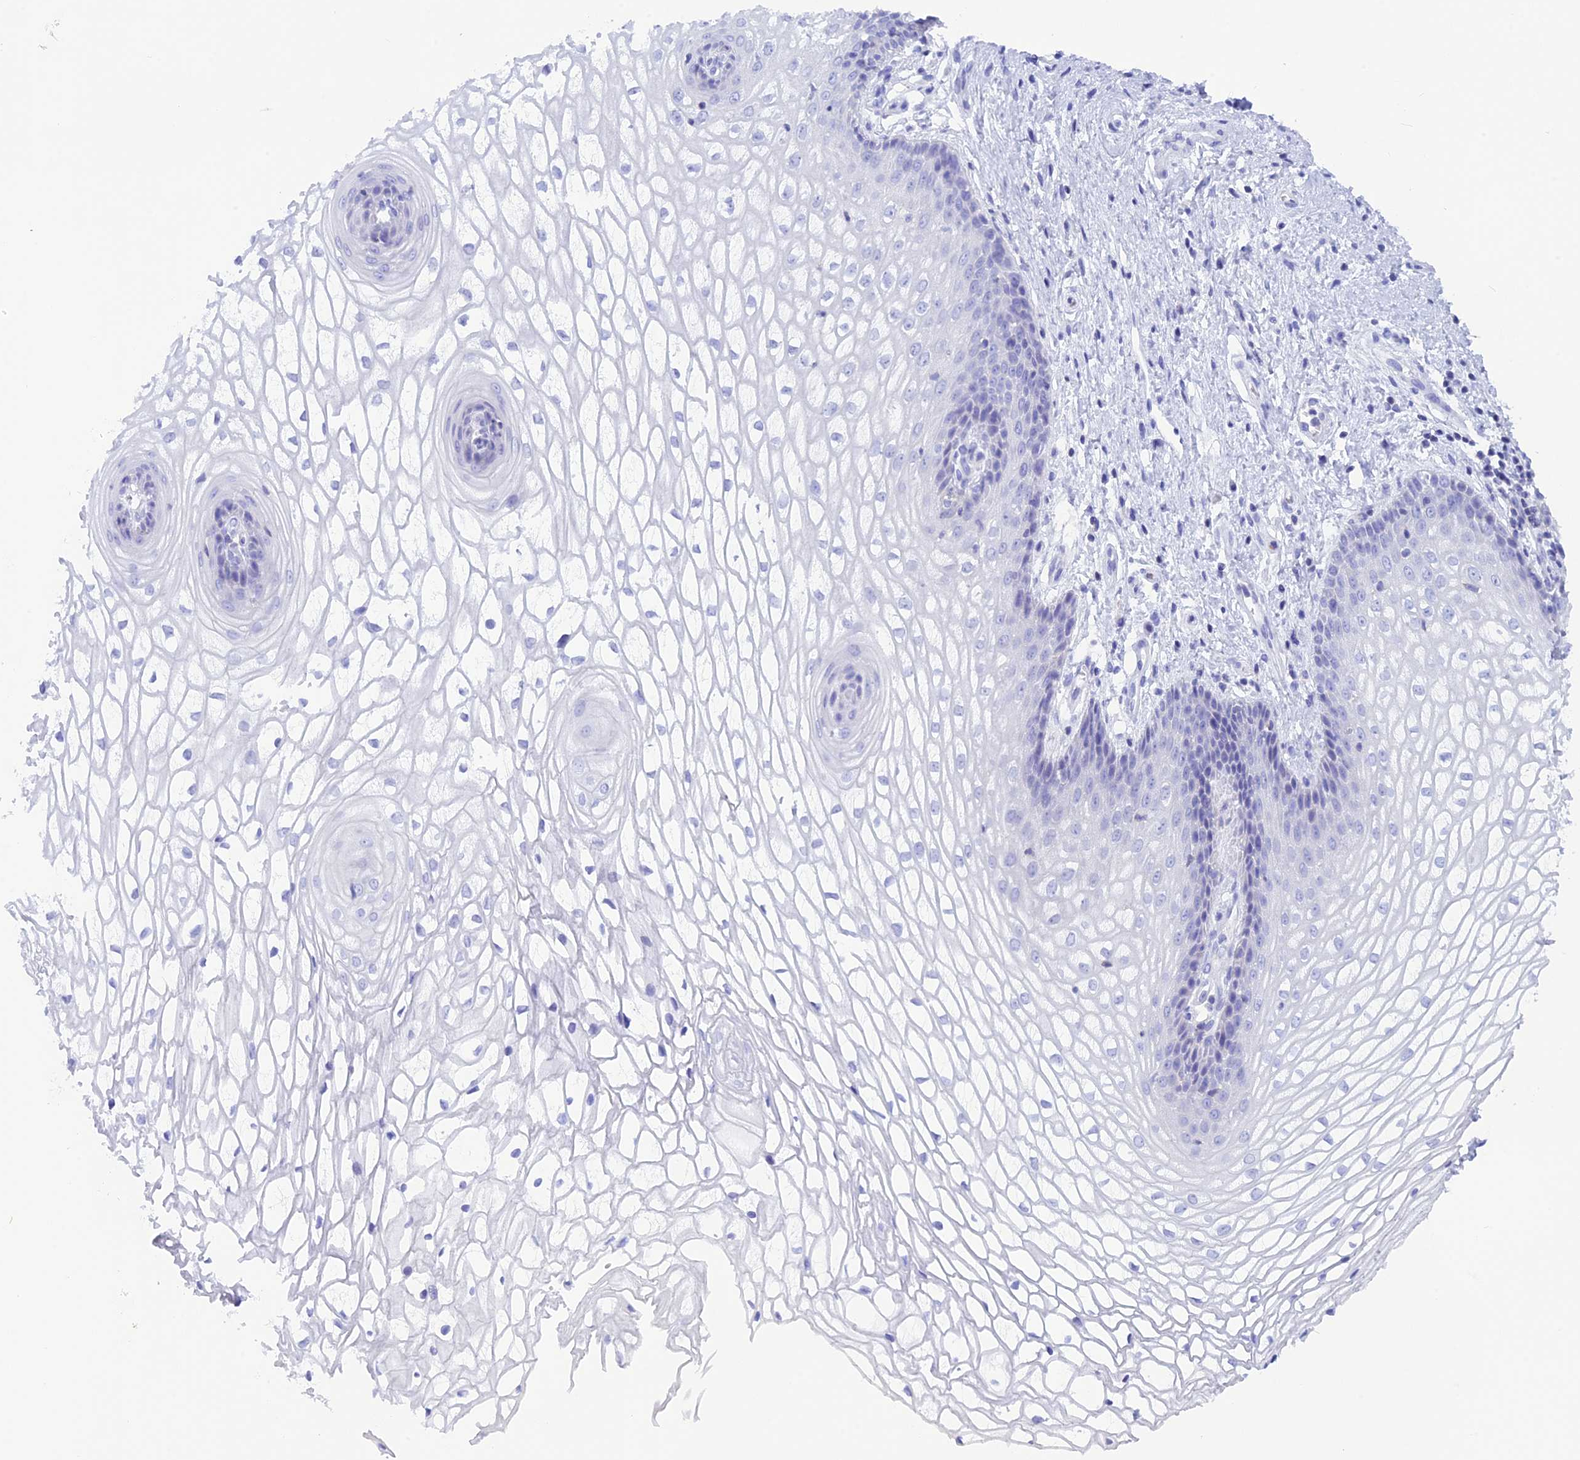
{"staining": {"intensity": "negative", "quantity": "none", "location": "none"}, "tissue": "vagina", "cell_type": "Squamous epithelial cells", "image_type": "normal", "snomed": [{"axis": "morphology", "description": "Normal tissue, NOS"}, {"axis": "topography", "description": "Vagina"}], "caption": "Benign vagina was stained to show a protein in brown. There is no significant positivity in squamous epithelial cells. The staining is performed using DAB brown chromogen with nuclei counter-stained in using hematoxylin.", "gene": "GLYATL1B", "patient": {"sex": "female", "age": 34}}